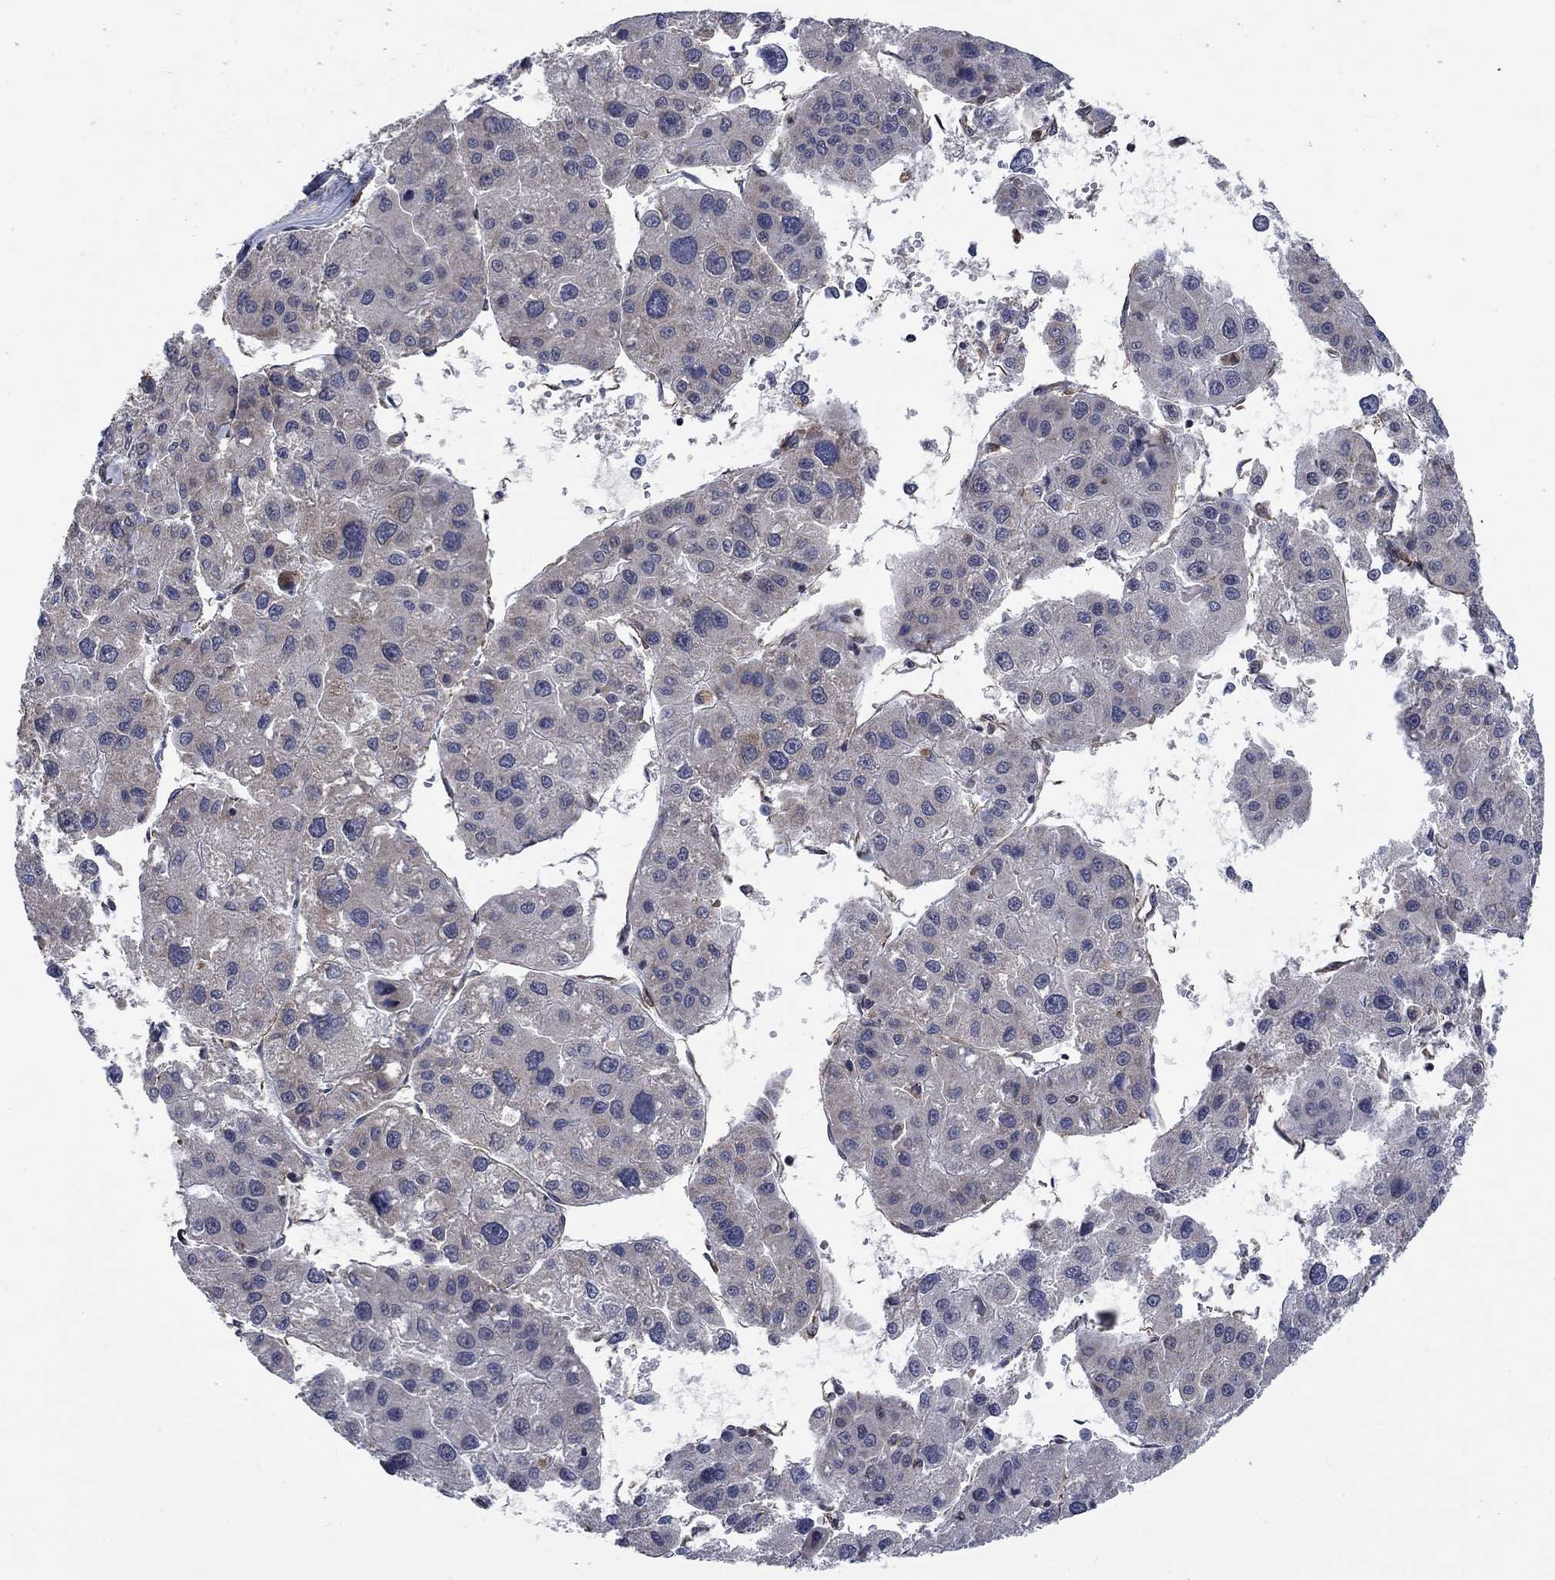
{"staining": {"intensity": "weak", "quantity": "25%-75%", "location": "cytoplasmic/membranous"}, "tissue": "liver cancer", "cell_type": "Tumor cells", "image_type": "cancer", "snomed": [{"axis": "morphology", "description": "Carcinoma, Hepatocellular, NOS"}, {"axis": "topography", "description": "Liver"}], "caption": "Protein expression analysis of human liver hepatocellular carcinoma reveals weak cytoplasmic/membranous positivity in about 25%-75% of tumor cells. (IHC, brightfield microscopy, high magnification).", "gene": "NDUFC1", "patient": {"sex": "male", "age": 73}}